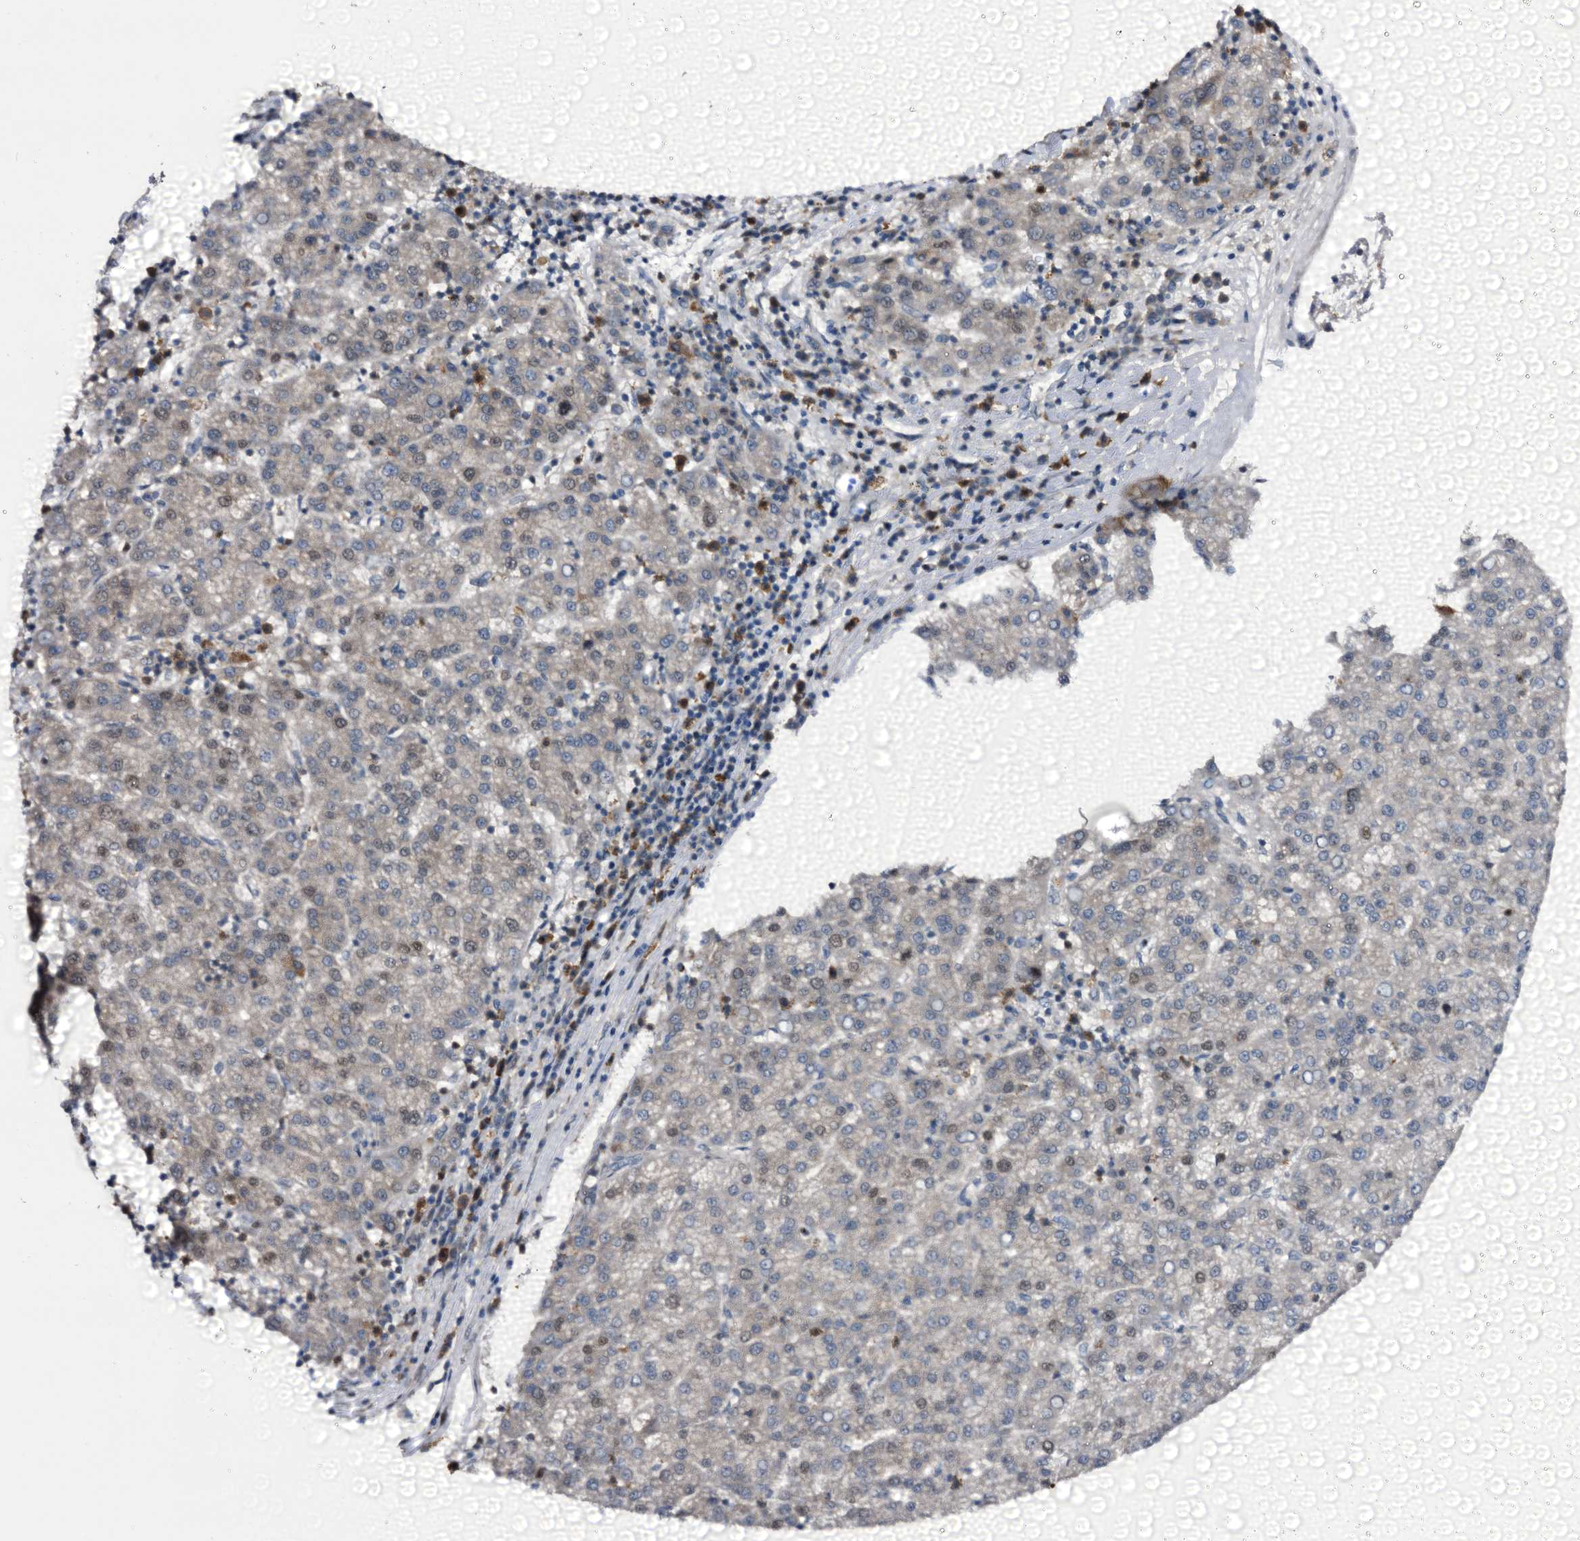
{"staining": {"intensity": "weak", "quantity": "<25%", "location": "cytoplasmic/membranous,nuclear"}, "tissue": "liver cancer", "cell_type": "Tumor cells", "image_type": "cancer", "snomed": [{"axis": "morphology", "description": "Carcinoma, Hepatocellular, NOS"}, {"axis": "topography", "description": "Liver"}], "caption": "Micrograph shows no significant protein staining in tumor cells of liver cancer.", "gene": "NCAPD2", "patient": {"sex": "female", "age": 58}}